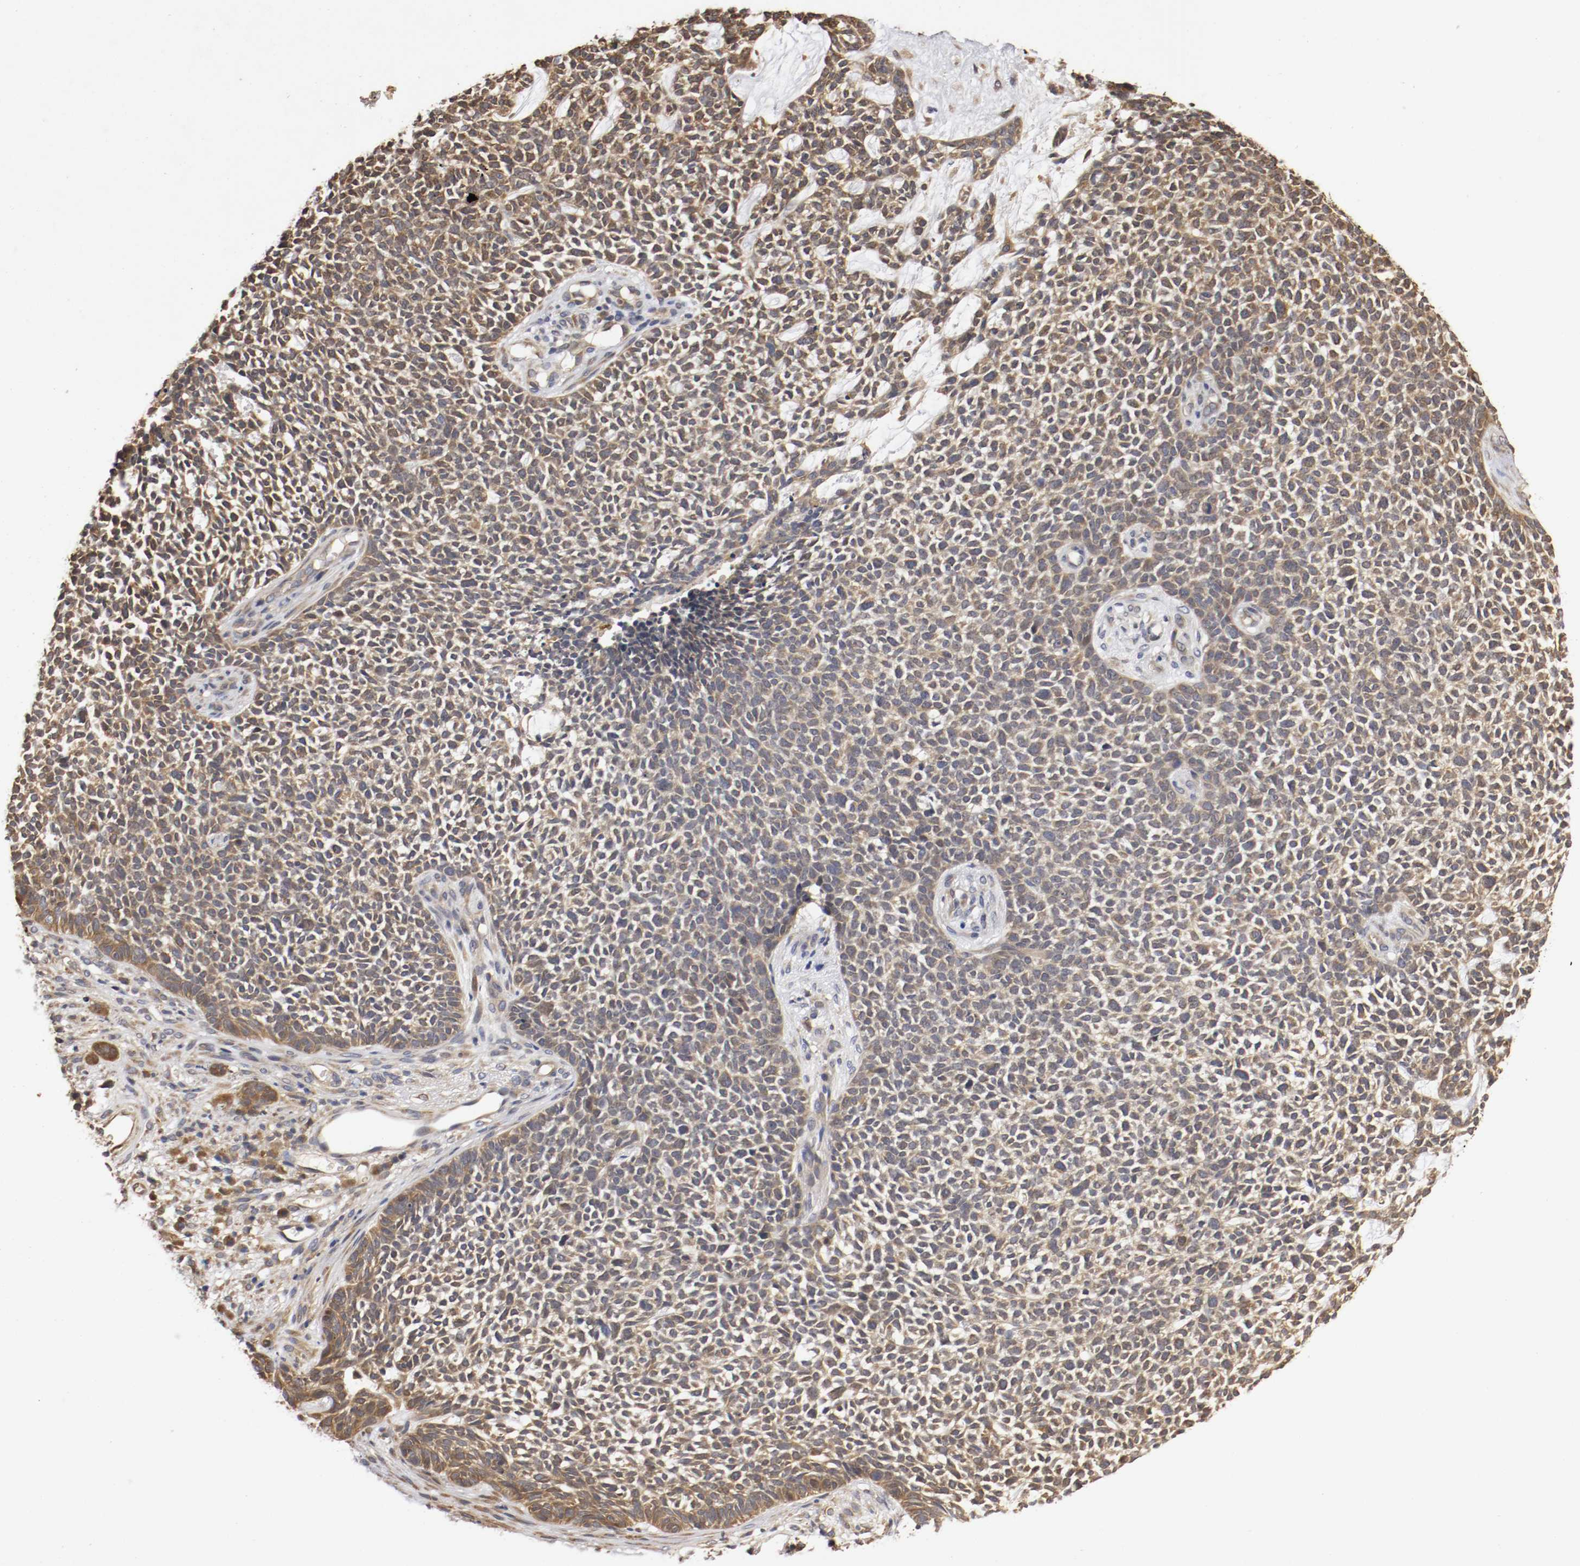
{"staining": {"intensity": "weak", "quantity": ">75%", "location": "cytoplasmic/membranous"}, "tissue": "skin cancer", "cell_type": "Tumor cells", "image_type": "cancer", "snomed": [{"axis": "morphology", "description": "Basal cell carcinoma"}, {"axis": "topography", "description": "Skin"}], "caption": "Basal cell carcinoma (skin) was stained to show a protein in brown. There is low levels of weak cytoplasmic/membranous positivity in approximately >75% of tumor cells.", "gene": "VEZT", "patient": {"sex": "female", "age": 84}}